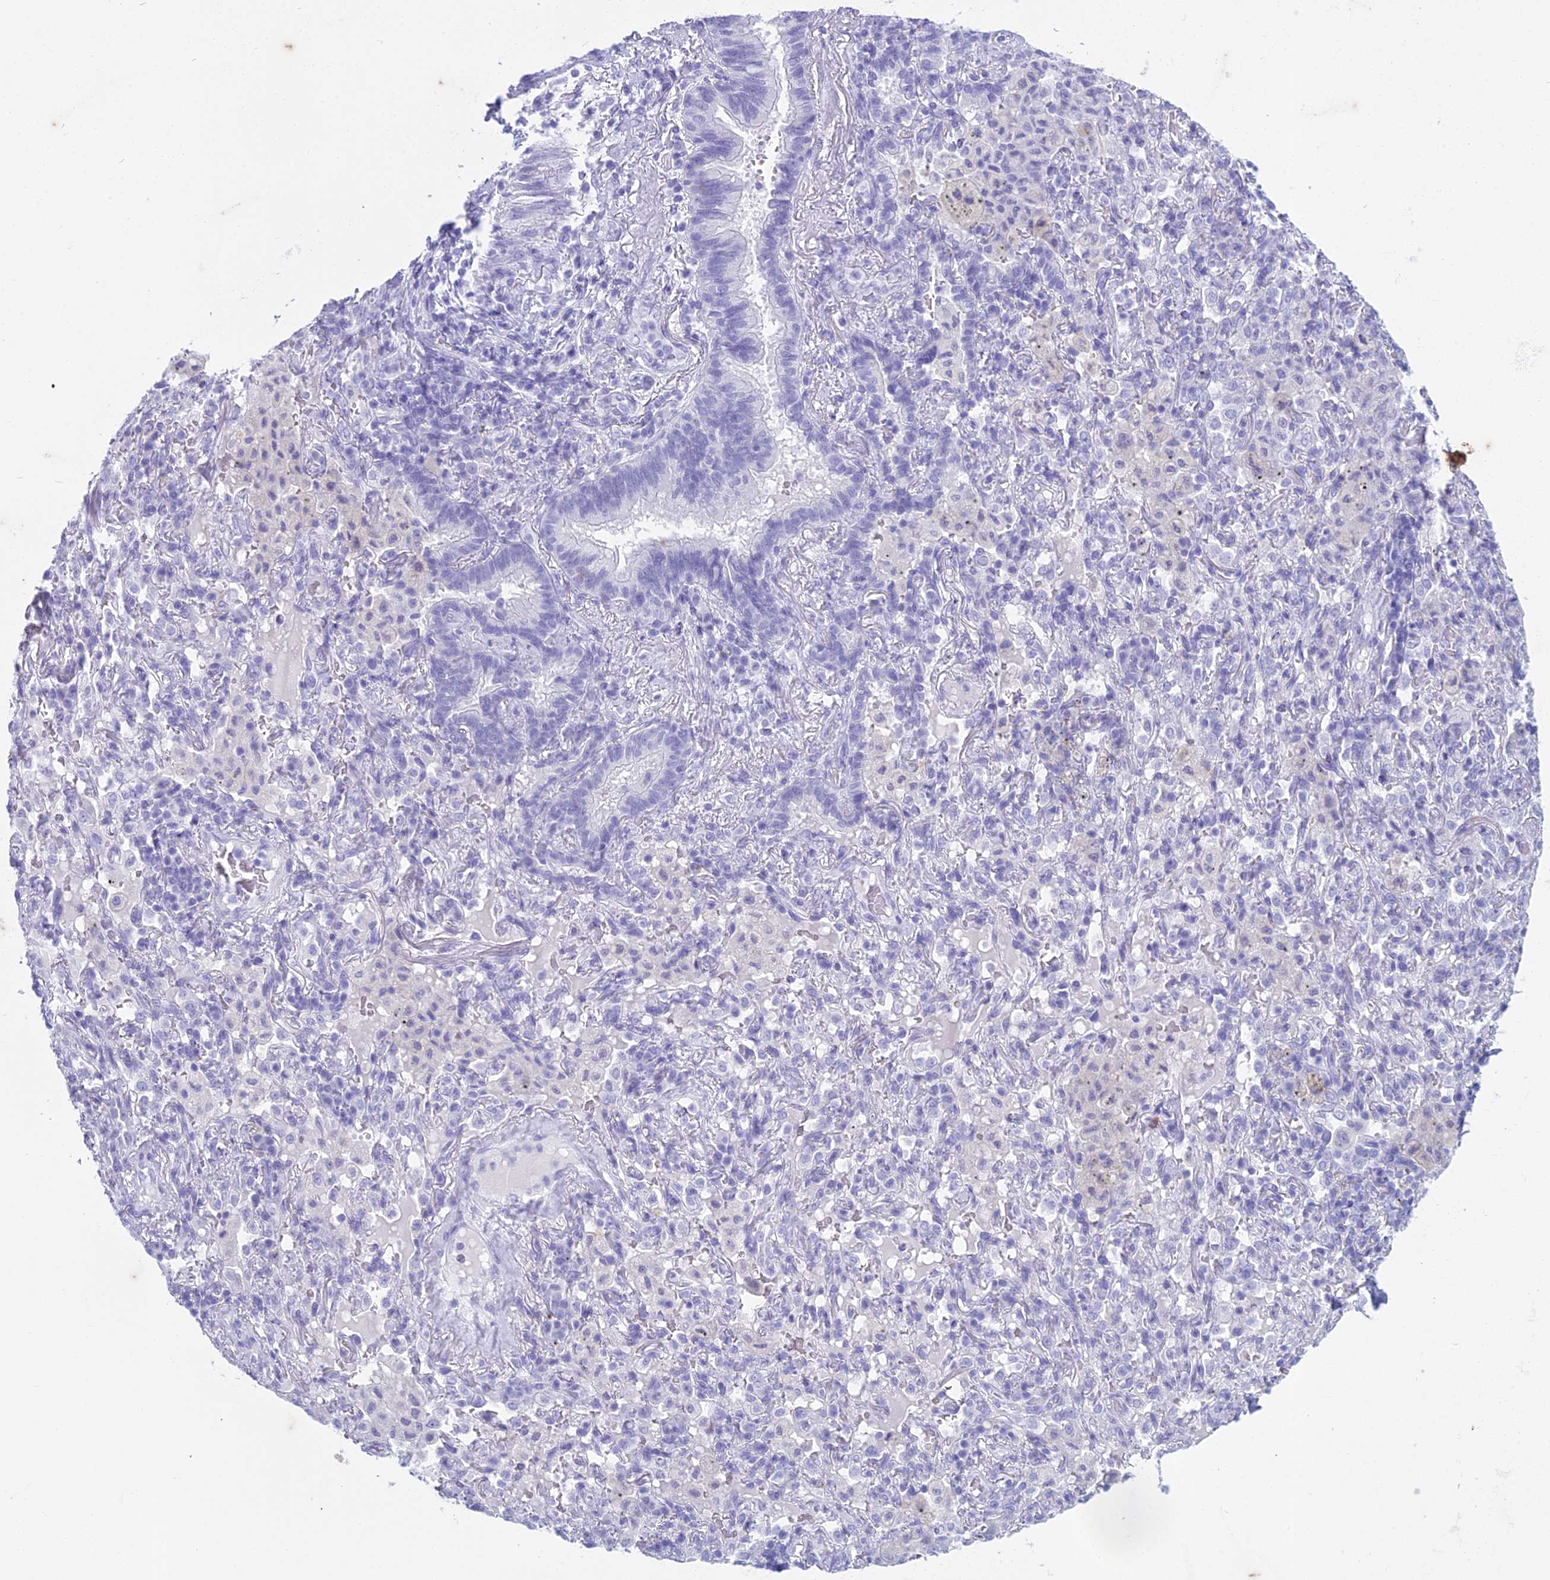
{"staining": {"intensity": "negative", "quantity": "none", "location": "none"}, "tissue": "lung cancer", "cell_type": "Tumor cells", "image_type": "cancer", "snomed": [{"axis": "morphology", "description": "Squamous cell carcinoma, NOS"}, {"axis": "topography", "description": "Lung"}], "caption": "High magnification brightfield microscopy of lung cancer (squamous cell carcinoma) stained with DAB (3,3'-diaminobenzidine) (brown) and counterstained with hematoxylin (blue): tumor cells show no significant staining. Nuclei are stained in blue.", "gene": "HMGB4", "patient": {"sex": "female", "age": 70}}